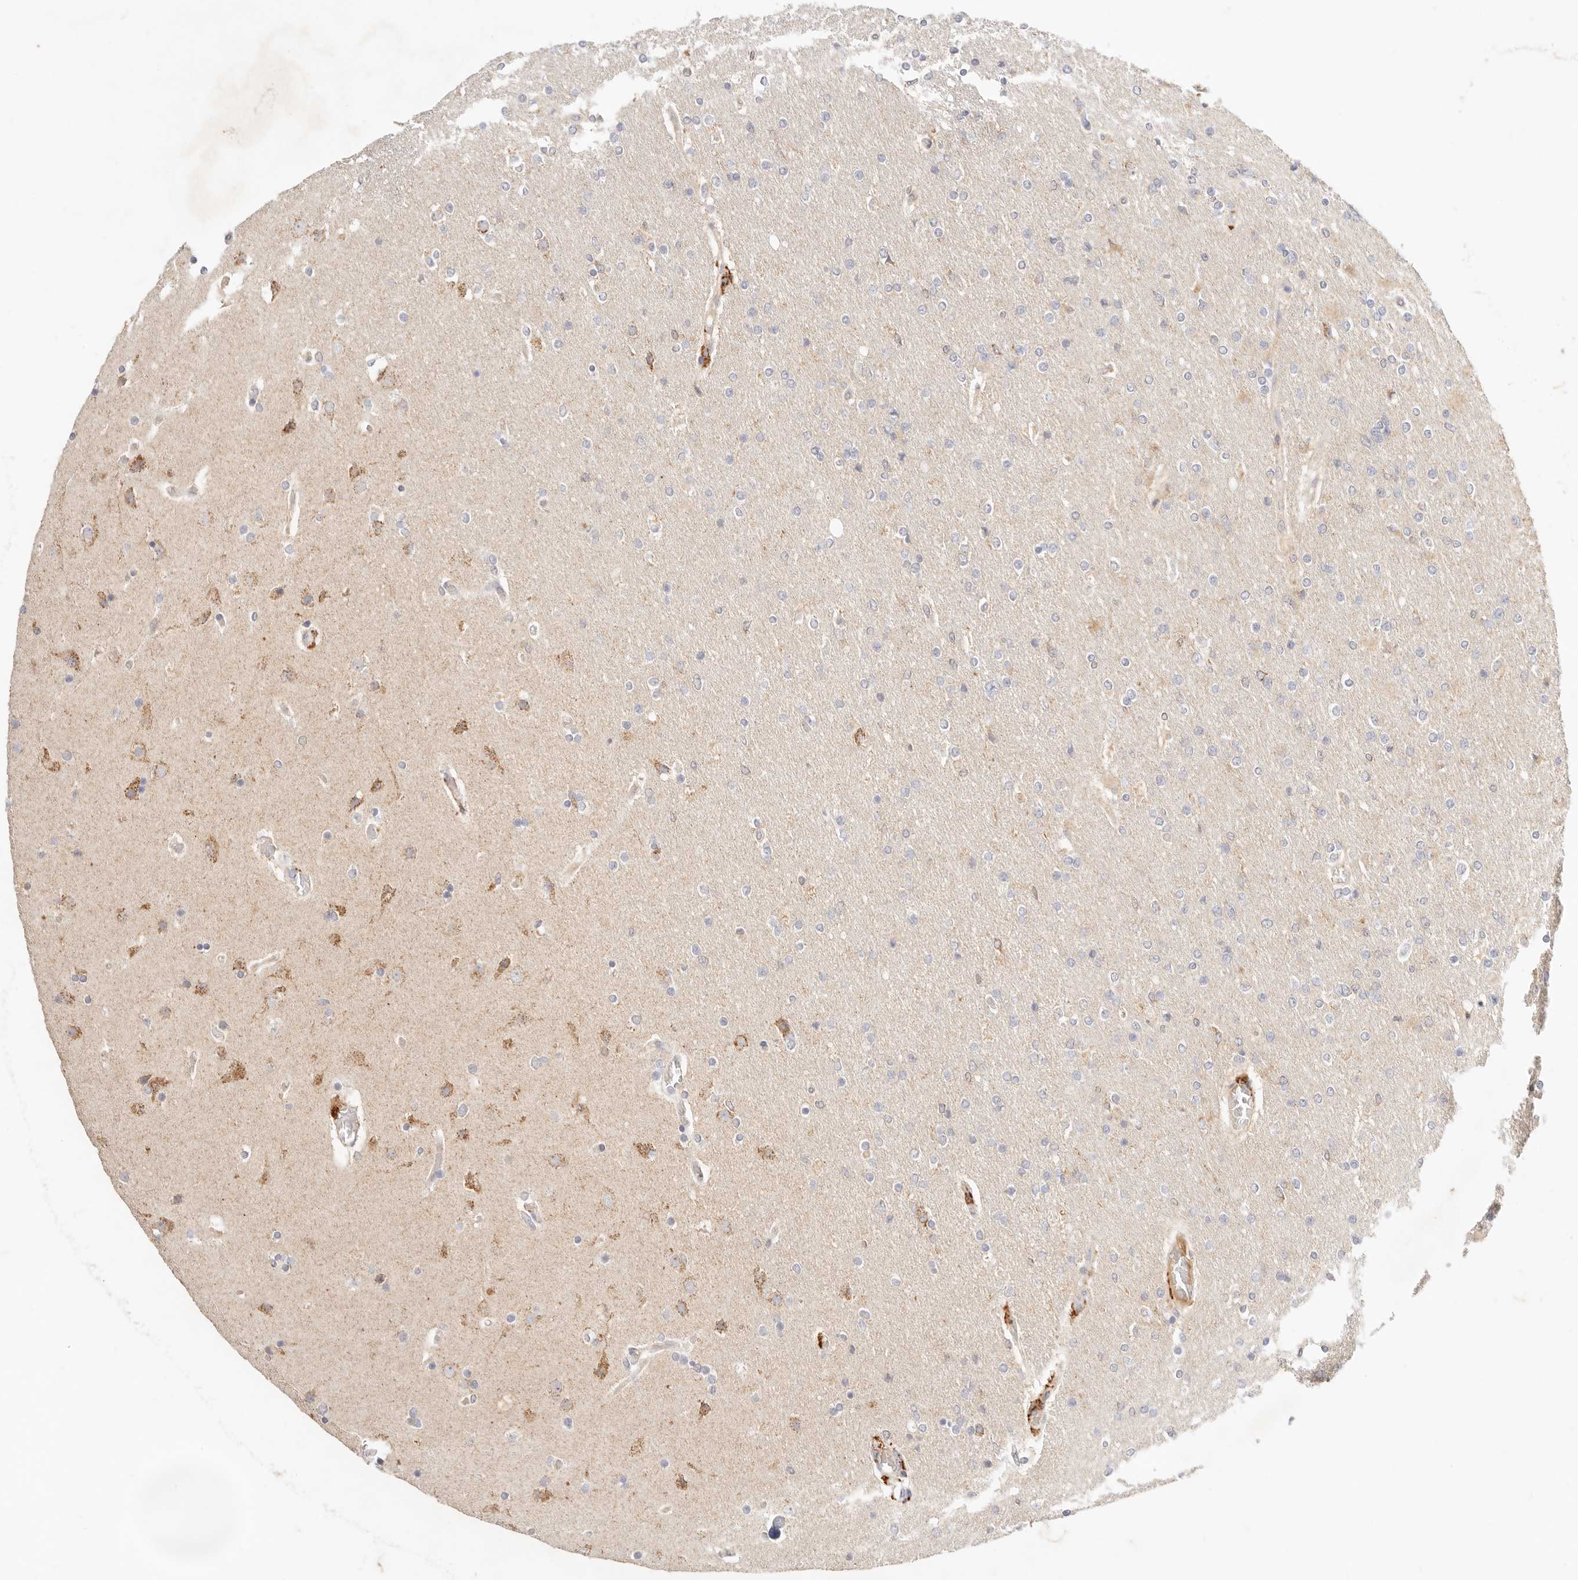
{"staining": {"intensity": "negative", "quantity": "none", "location": "none"}, "tissue": "glioma", "cell_type": "Tumor cells", "image_type": "cancer", "snomed": [{"axis": "morphology", "description": "Glioma, malignant, High grade"}, {"axis": "topography", "description": "Cerebral cortex"}], "caption": "This is an IHC micrograph of malignant glioma (high-grade). There is no positivity in tumor cells.", "gene": "HK2", "patient": {"sex": "female", "age": 36}}